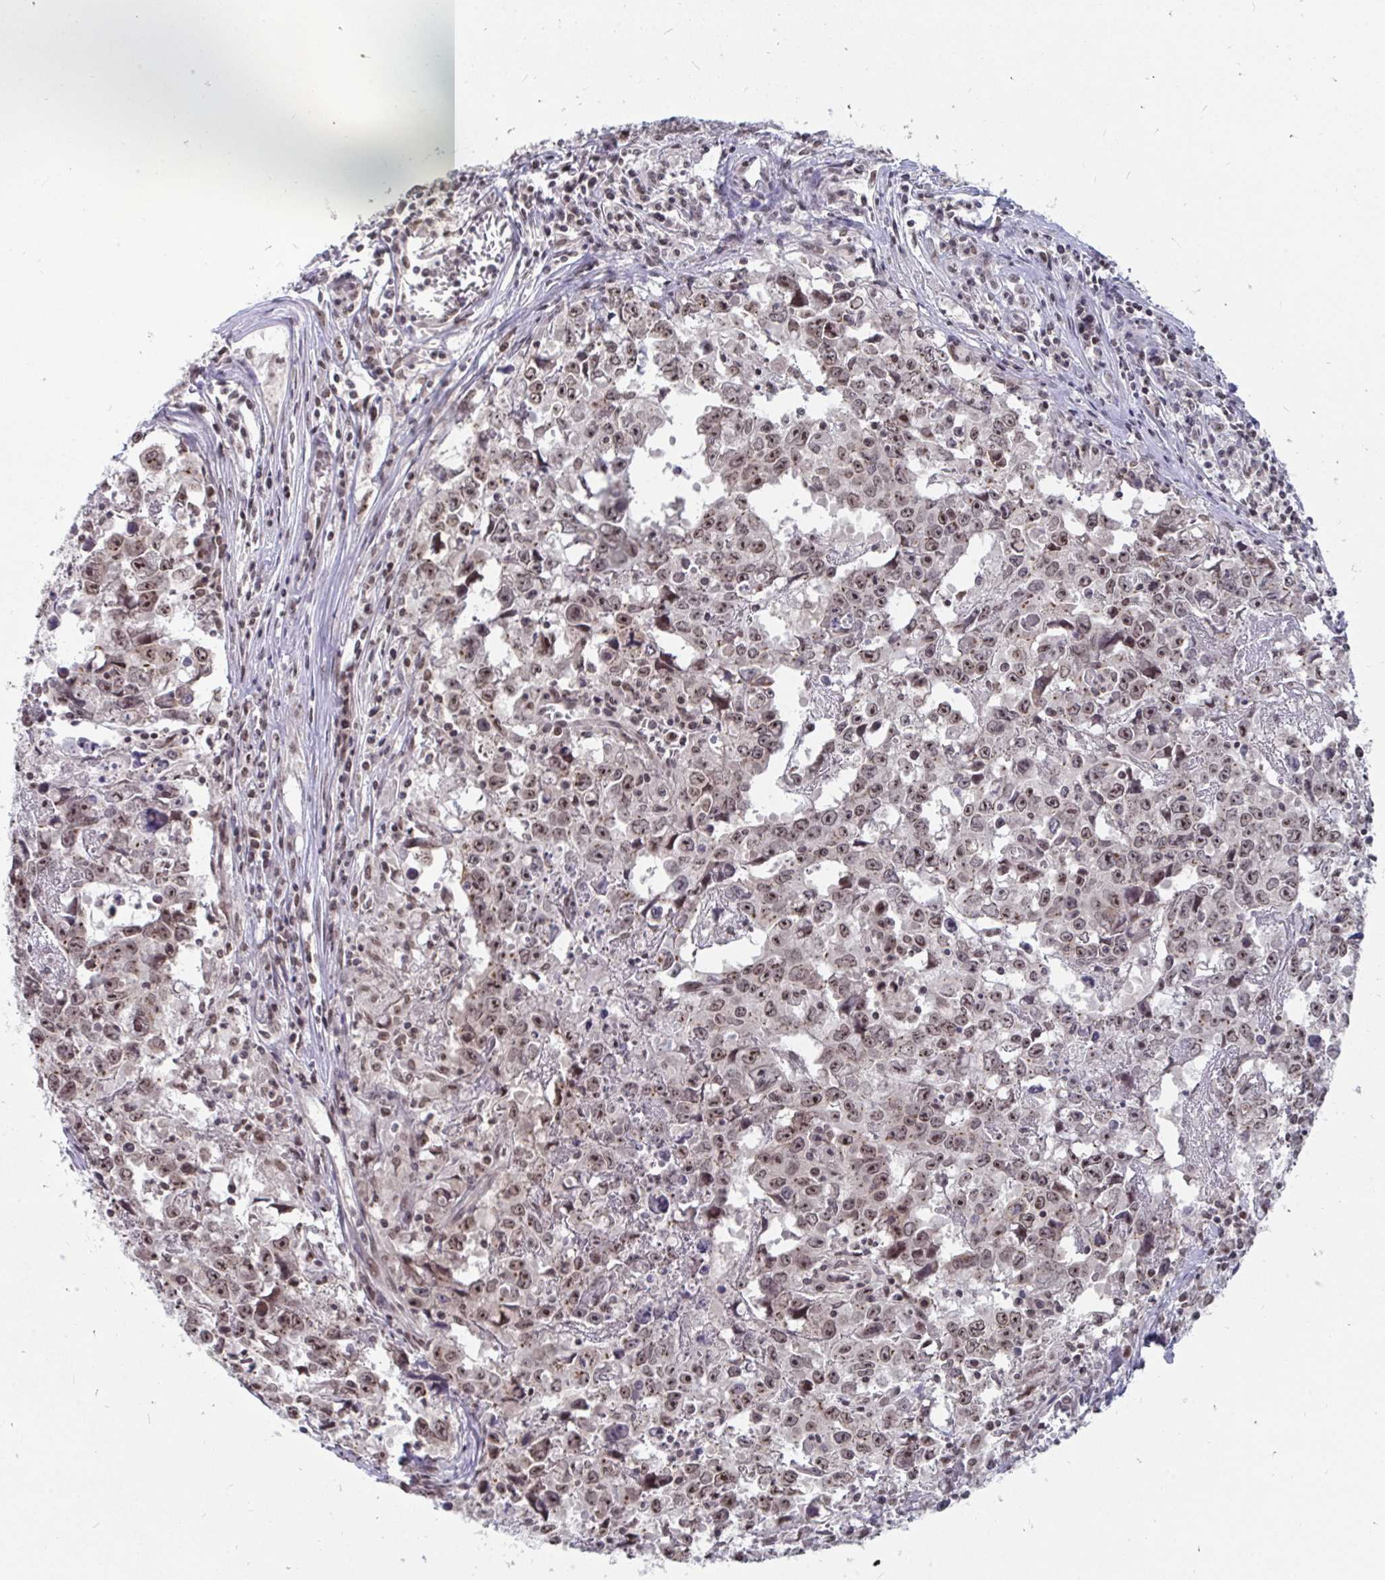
{"staining": {"intensity": "strong", "quantity": ">75%", "location": "nuclear"}, "tissue": "testis cancer", "cell_type": "Tumor cells", "image_type": "cancer", "snomed": [{"axis": "morphology", "description": "Carcinoma, Embryonal, NOS"}, {"axis": "topography", "description": "Testis"}], "caption": "Testis cancer stained with a brown dye displays strong nuclear positive positivity in approximately >75% of tumor cells.", "gene": "TRIP12", "patient": {"sex": "male", "age": 22}}